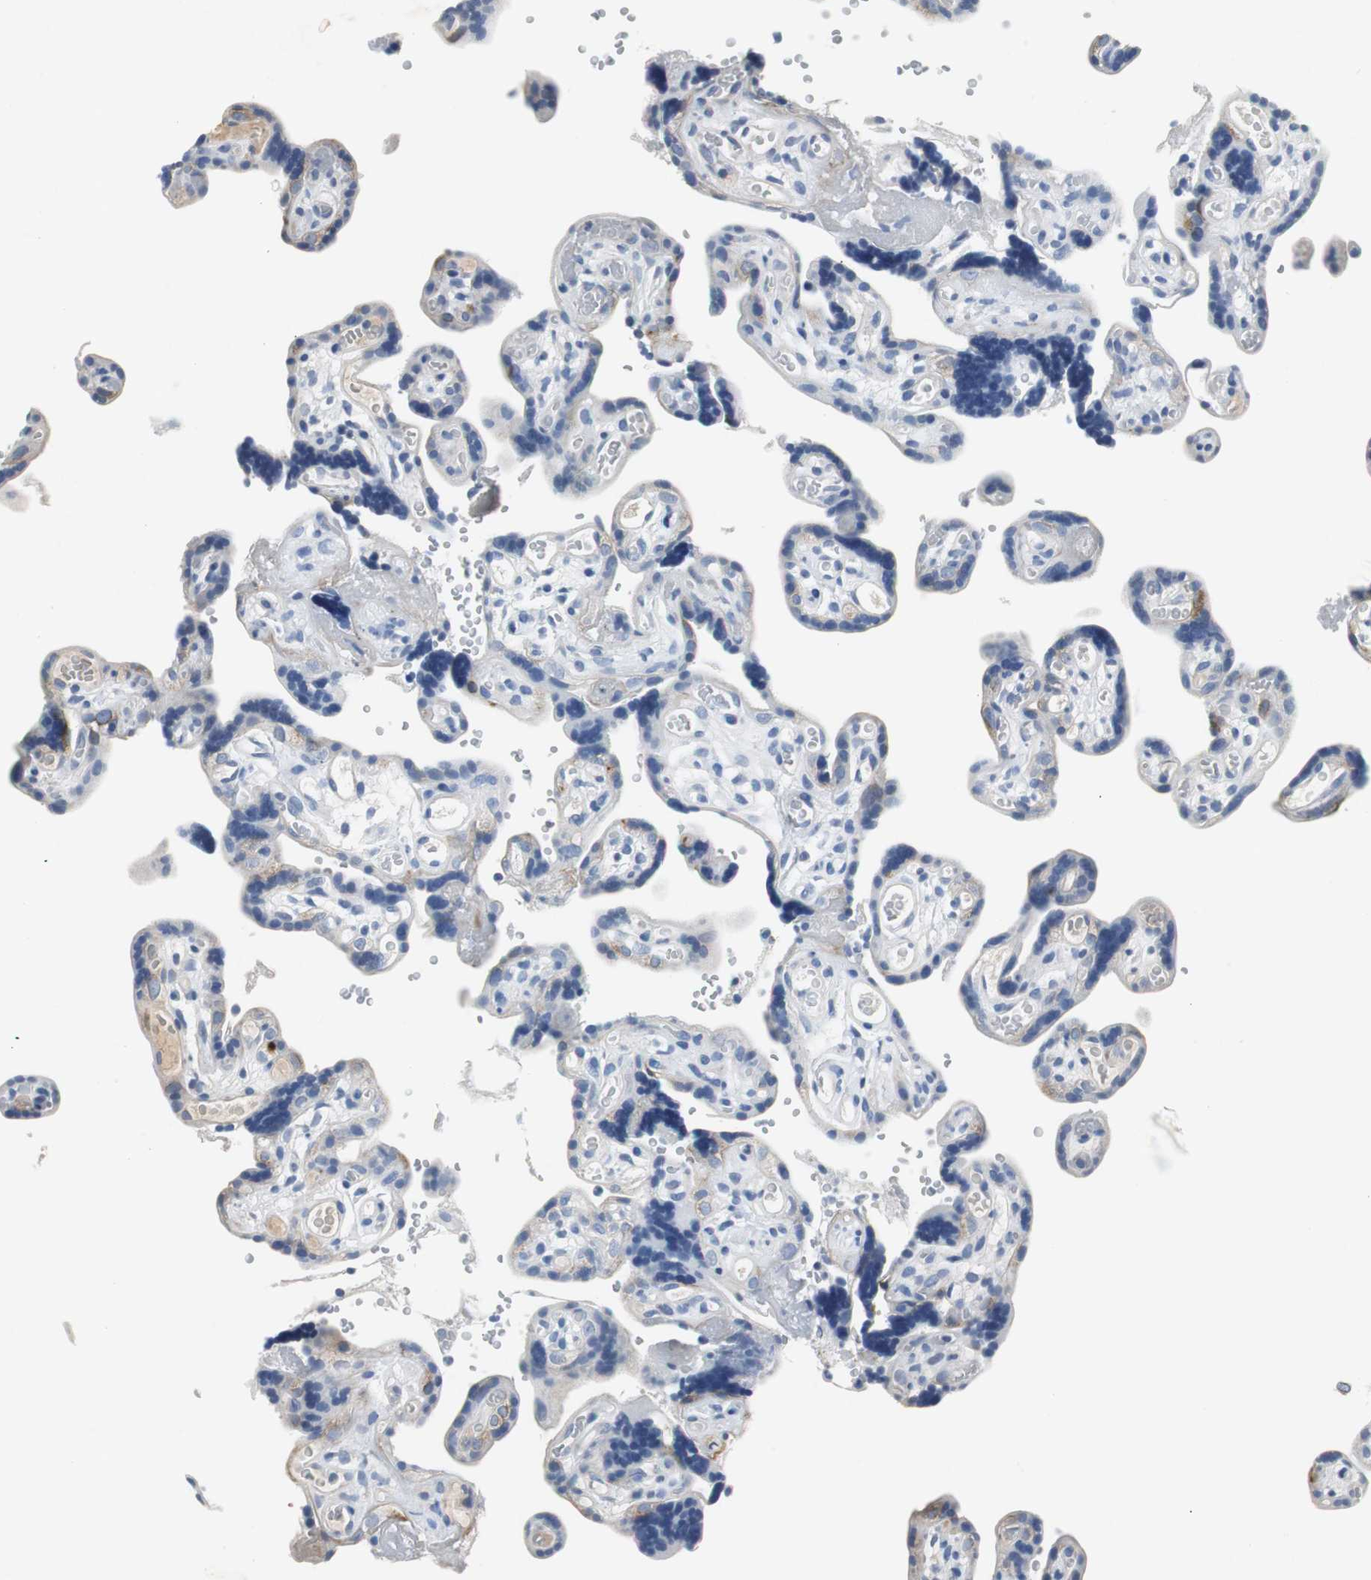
{"staining": {"intensity": "negative", "quantity": "none", "location": "none"}, "tissue": "placenta", "cell_type": "Decidual cells", "image_type": "normal", "snomed": [{"axis": "morphology", "description": "Normal tissue, NOS"}, {"axis": "topography", "description": "Placenta"}], "caption": "IHC image of normal placenta: human placenta stained with DAB (3,3'-diaminobenzidine) shows no significant protein expression in decidual cells.", "gene": "LRP2", "patient": {"sex": "female", "age": 30}}